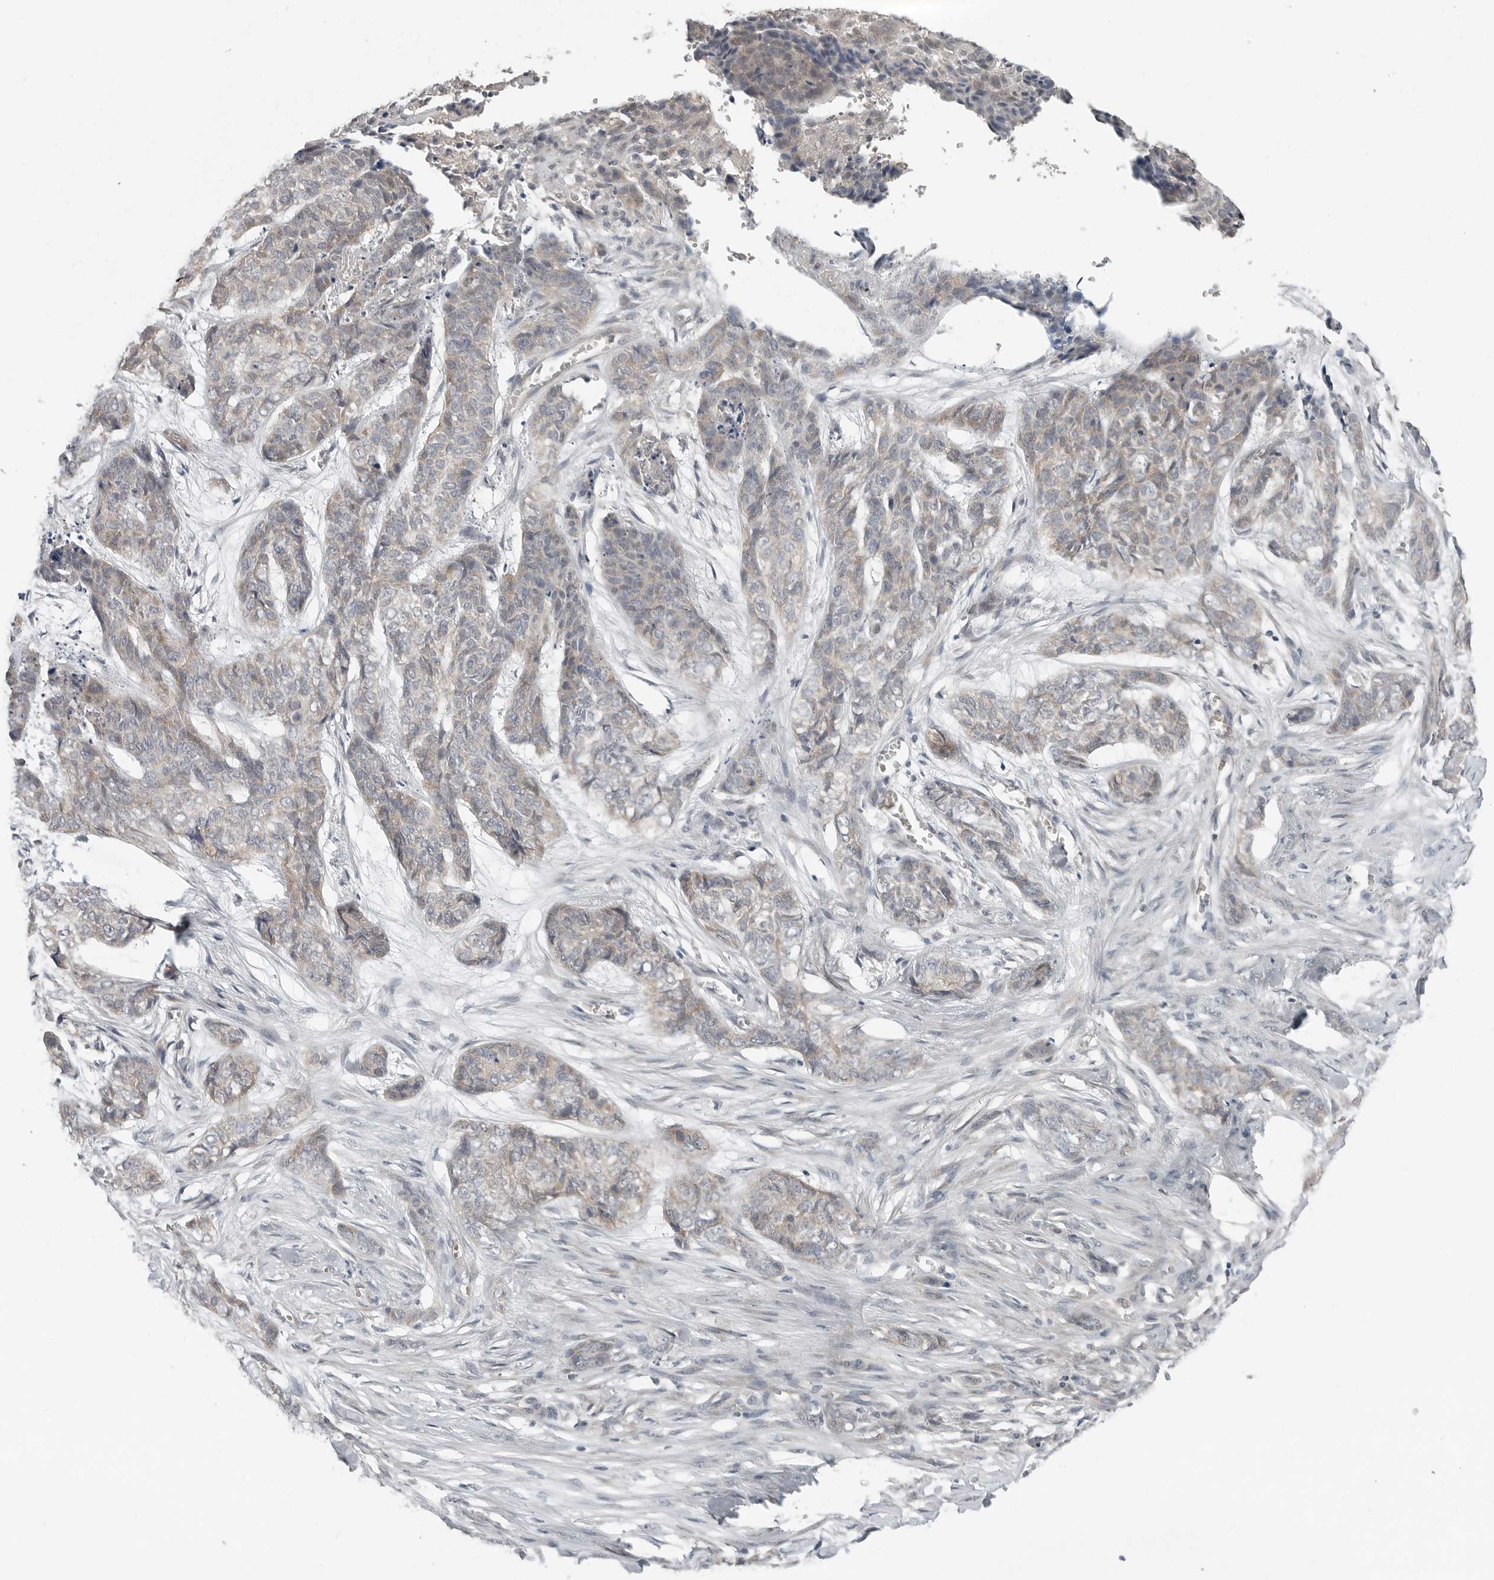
{"staining": {"intensity": "weak", "quantity": "<25%", "location": "cytoplasmic/membranous"}, "tissue": "skin cancer", "cell_type": "Tumor cells", "image_type": "cancer", "snomed": [{"axis": "morphology", "description": "Basal cell carcinoma"}, {"axis": "topography", "description": "Skin"}], "caption": "Immunohistochemistry (IHC) micrograph of neoplastic tissue: human skin cancer (basal cell carcinoma) stained with DAB (3,3'-diaminobenzidine) exhibits no significant protein expression in tumor cells.", "gene": "FCRLB", "patient": {"sex": "female", "age": 64}}